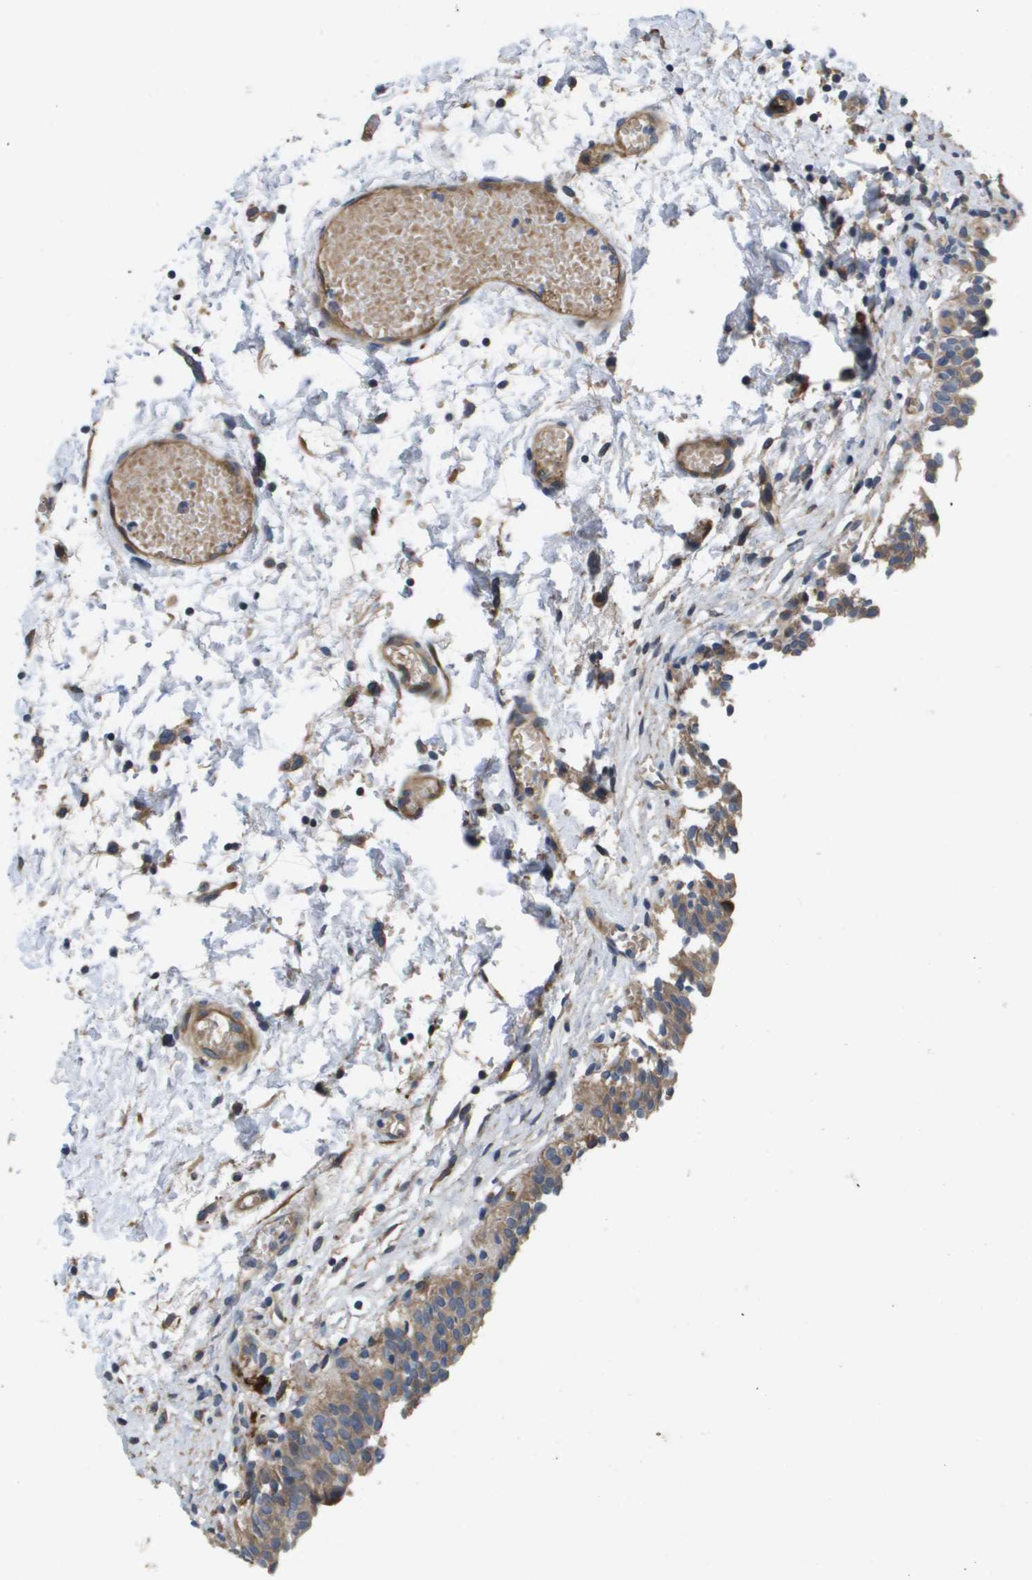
{"staining": {"intensity": "weak", "quantity": ">75%", "location": "cytoplasmic/membranous"}, "tissue": "urinary bladder", "cell_type": "Urothelial cells", "image_type": "normal", "snomed": [{"axis": "morphology", "description": "Normal tissue, NOS"}, {"axis": "topography", "description": "Urinary bladder"}], "caption": "High-magnification brightfield microscopy of unremarkable urinary bladder stained with DAB (3,3'-diaminobenzidine) (brown) and counterstained with hematoxylin (blue). urothelial cells exhibit weak cytoplasmic/membranous positivity is seen in about>75% of cells.", "gene": "ENTPD2", "patient": {"sex": "male", "age": 55}}